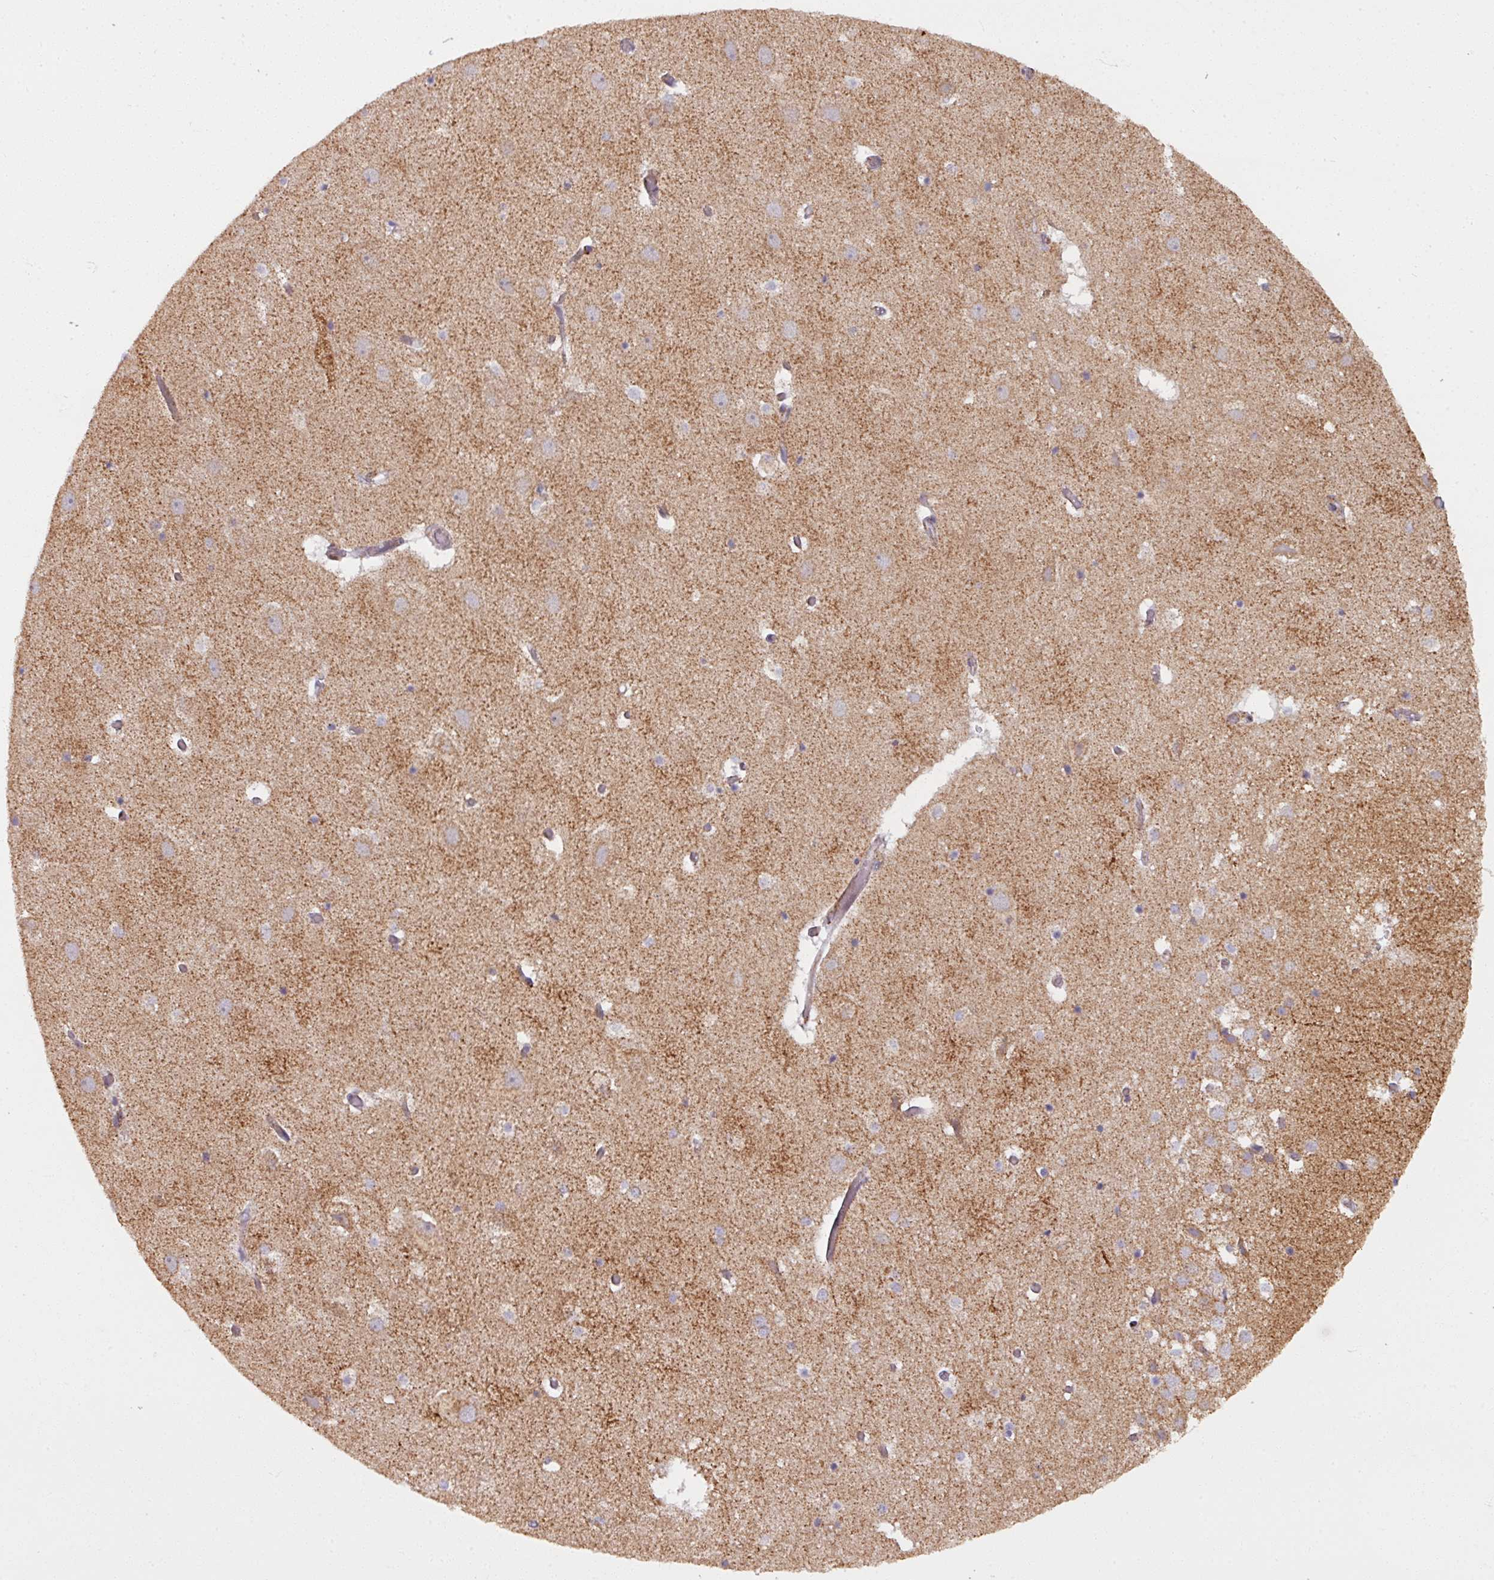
{"staining": {"intensity": "weak", "quantity": "<25%", "location": "cytoplasmic/membranous"}, "tissue": "hippocampus", "cell_type": "Glial cells", "image_type": "normal", "snomed": [{"axis": "morphology", "description": "Normal tissue, NOS"}, {"axis": "topography", "description": "Hippocampus"}], "caption": "IHC micrograph of normal hippocampus stained for a protein (brown), which exhibits no positivity in glial cells.", "gene": "MAGT1", "patient": {"sex": "female", "age": 52}}